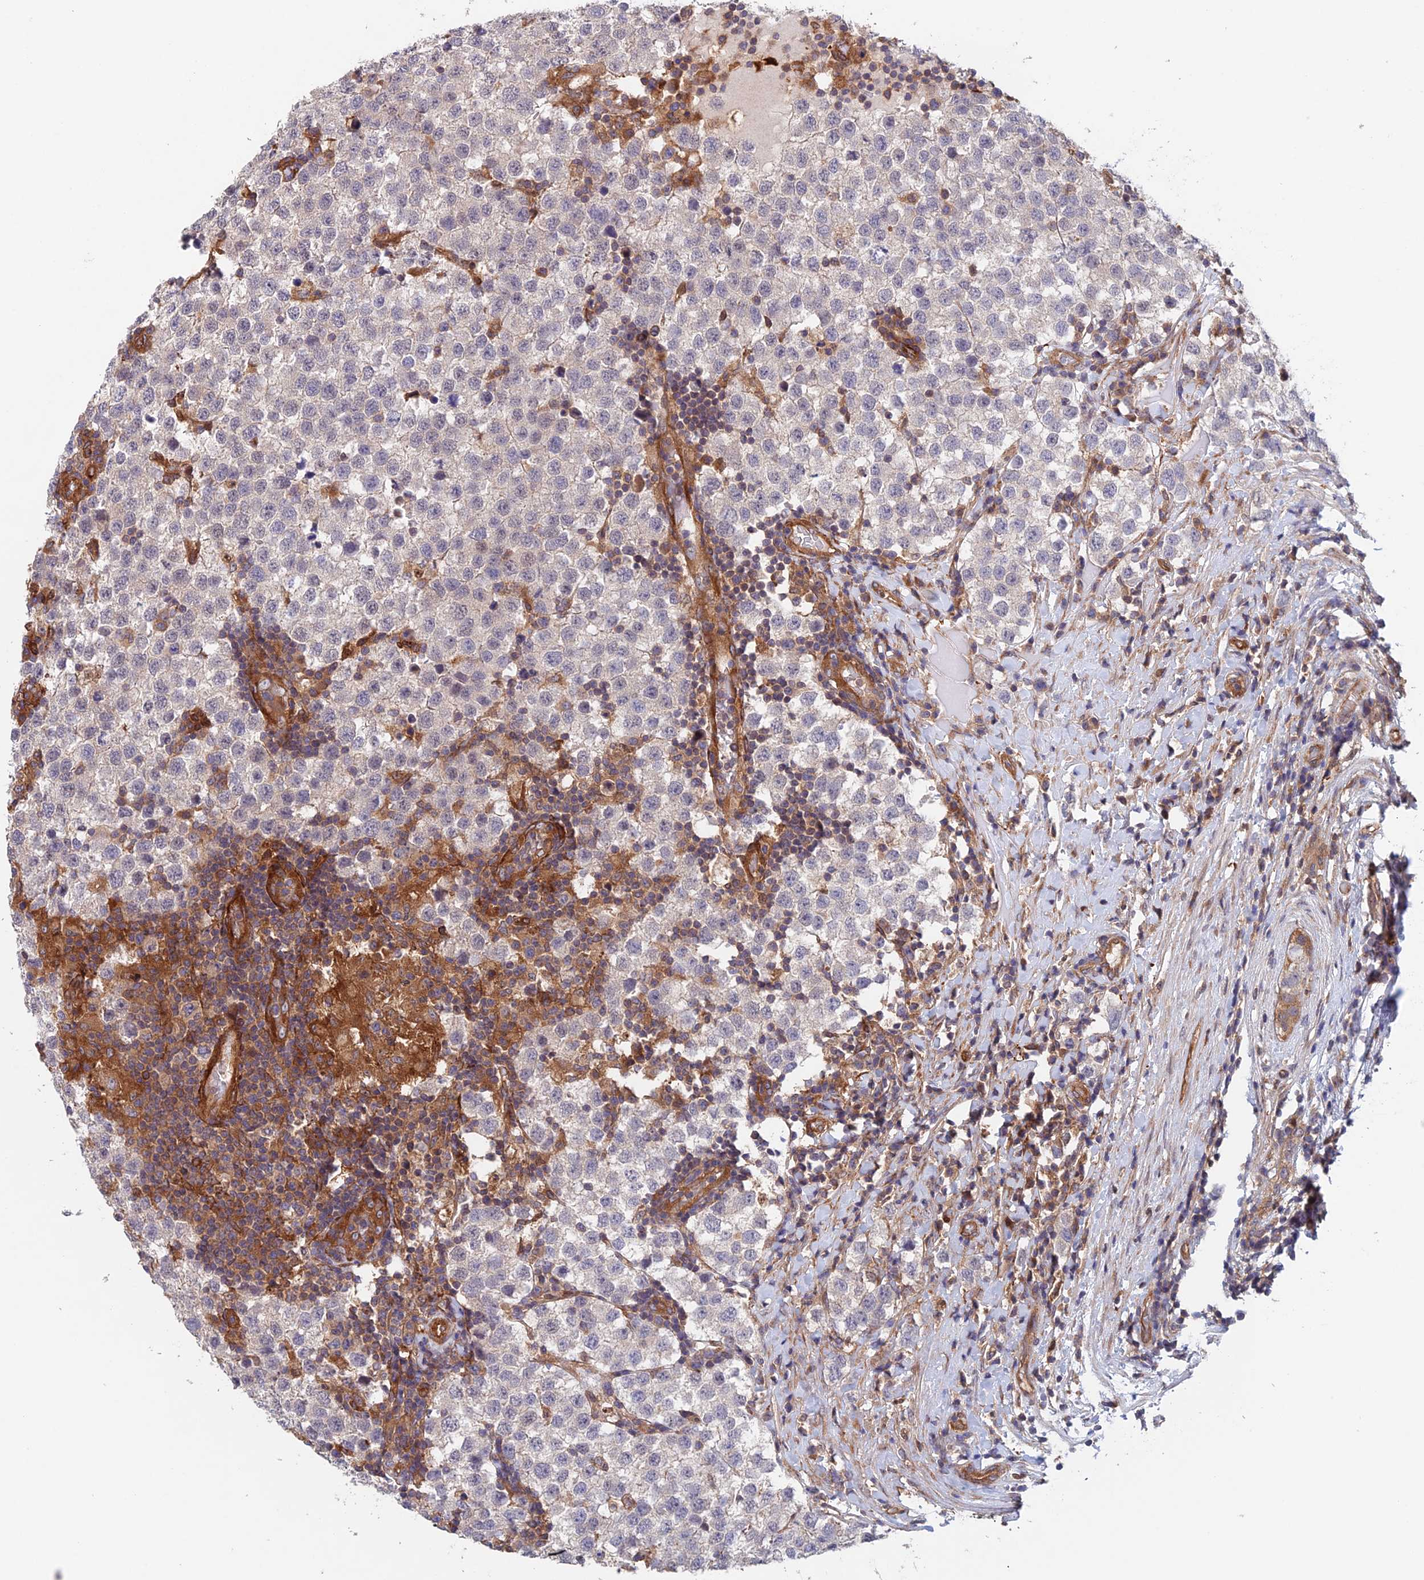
{"staining": {"intensity": "negative", "quantity": "none", "location": "none"}, "tissue": "testis cancer", "cell_type": "Tumor cells", "image_type": "cancer", "snomed": [{"axis": "morphology", "description": "Seminoma, NOS"}, {"axis": "topography", "description": "Testis"}], "caption": "The image displays no staining of tumor cells in seminoma (testis).", "gene": "NUDT16L1", "patient": {"sex": "male", "age": 34}}